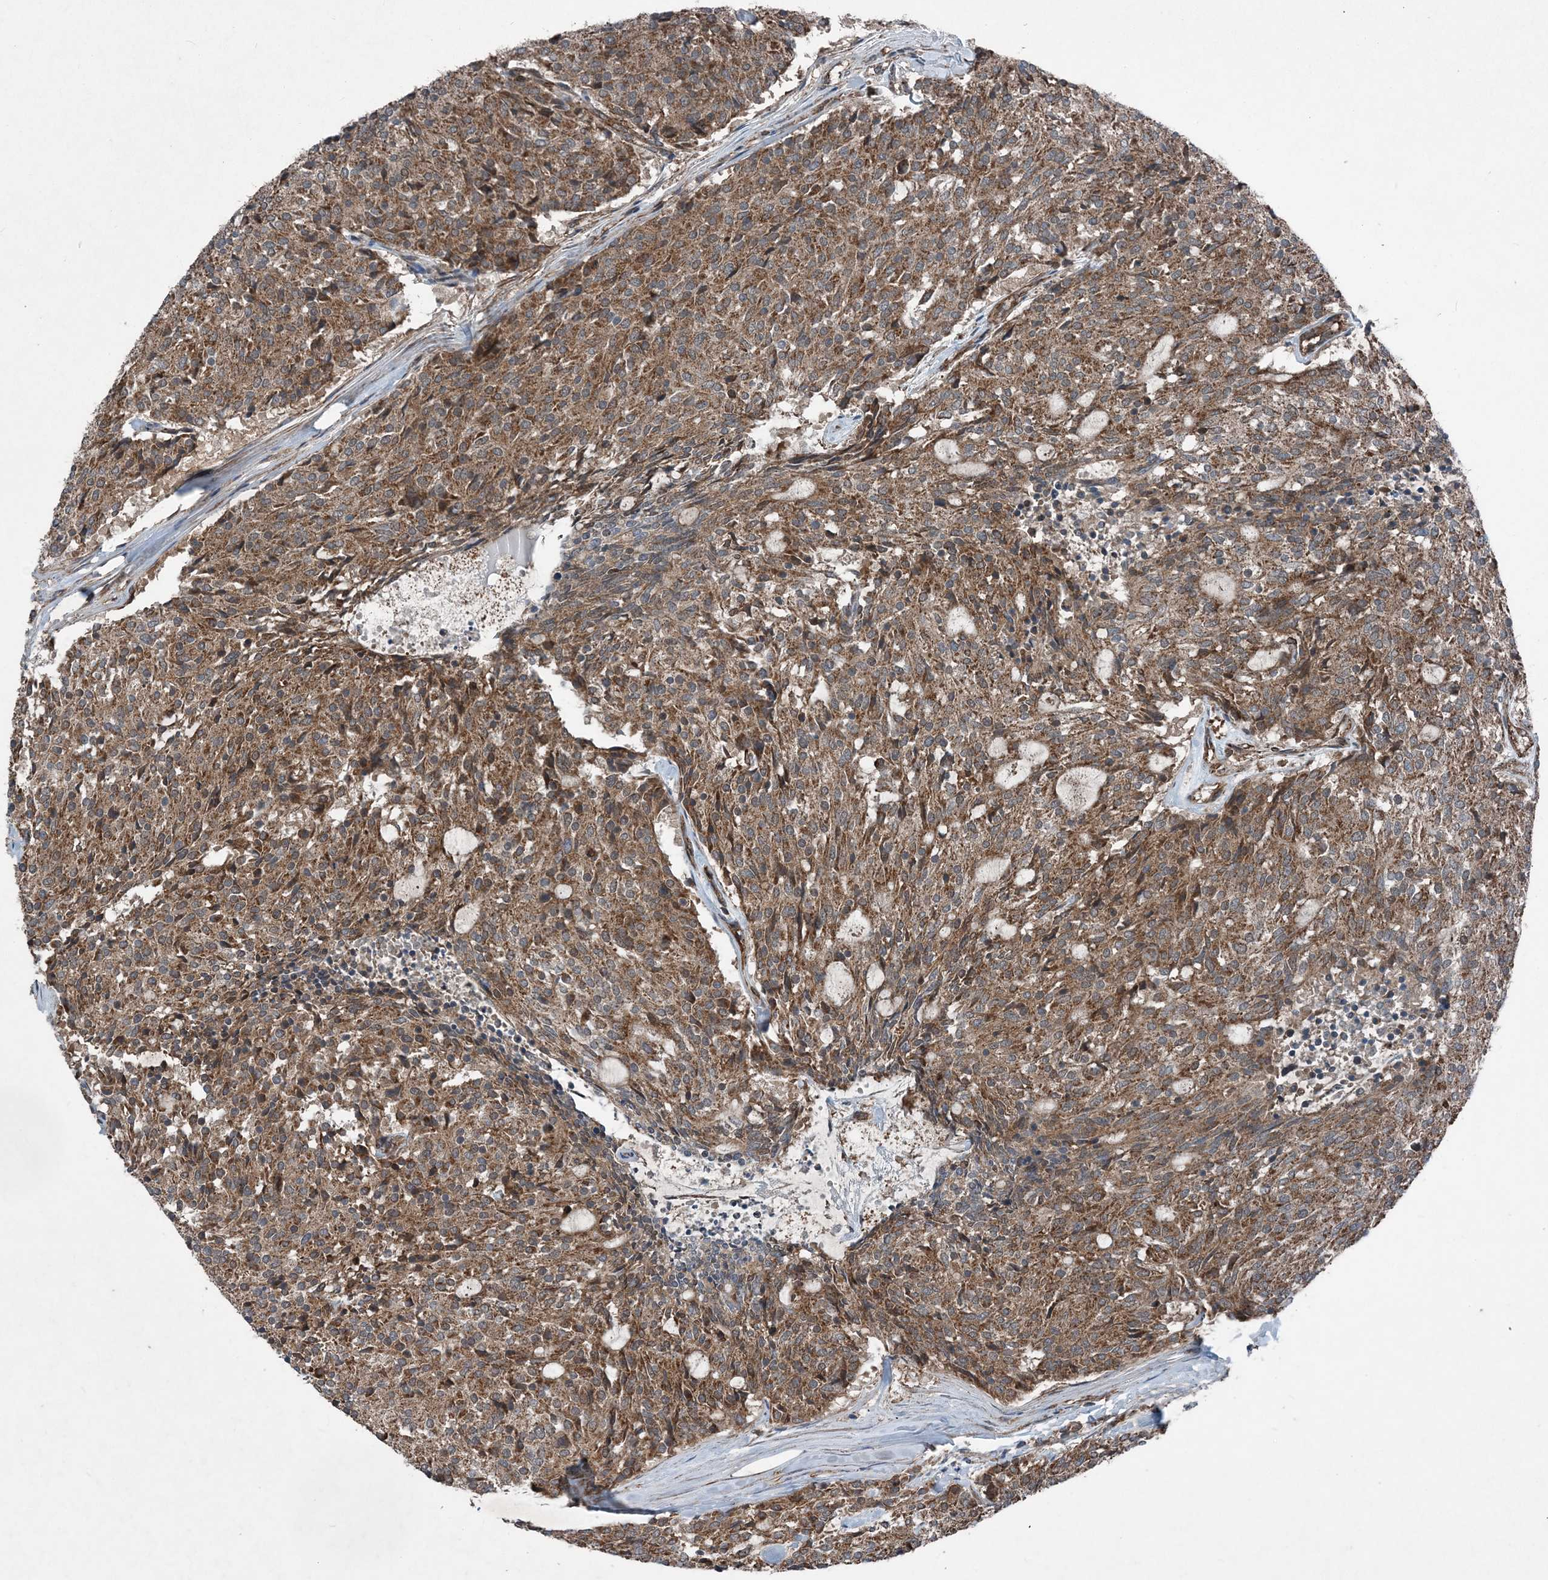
{"staining": {"intensity": "moderate", "quantity": ">75%", "location": "cytoplasmic/membranous"}, "tissue": "carcinoid", "cell_type": "Tumor cells", "image_type": "cancer", "snomed": [{"axis": "morphology", "description": "Carcinoid, malignant, NOS"}, {"axis": "topography", "description": "Pancreas"}], "caption": "Immunohistochemistry staining of carcinoid, which displays medium levels of moderate cytoplasmic/membranous staining in approximately >75% of tumor cells indicating moderate cytoplasmic/membranous protein positivity. The staining was performed using DAB (3,3'-diaminobenzidine) (brown) for protein detection and nuclei were counterstained in hematoxylin (blue).", "gene": "NDUFA2", "patient": {"sex": "female", "age": 54}}